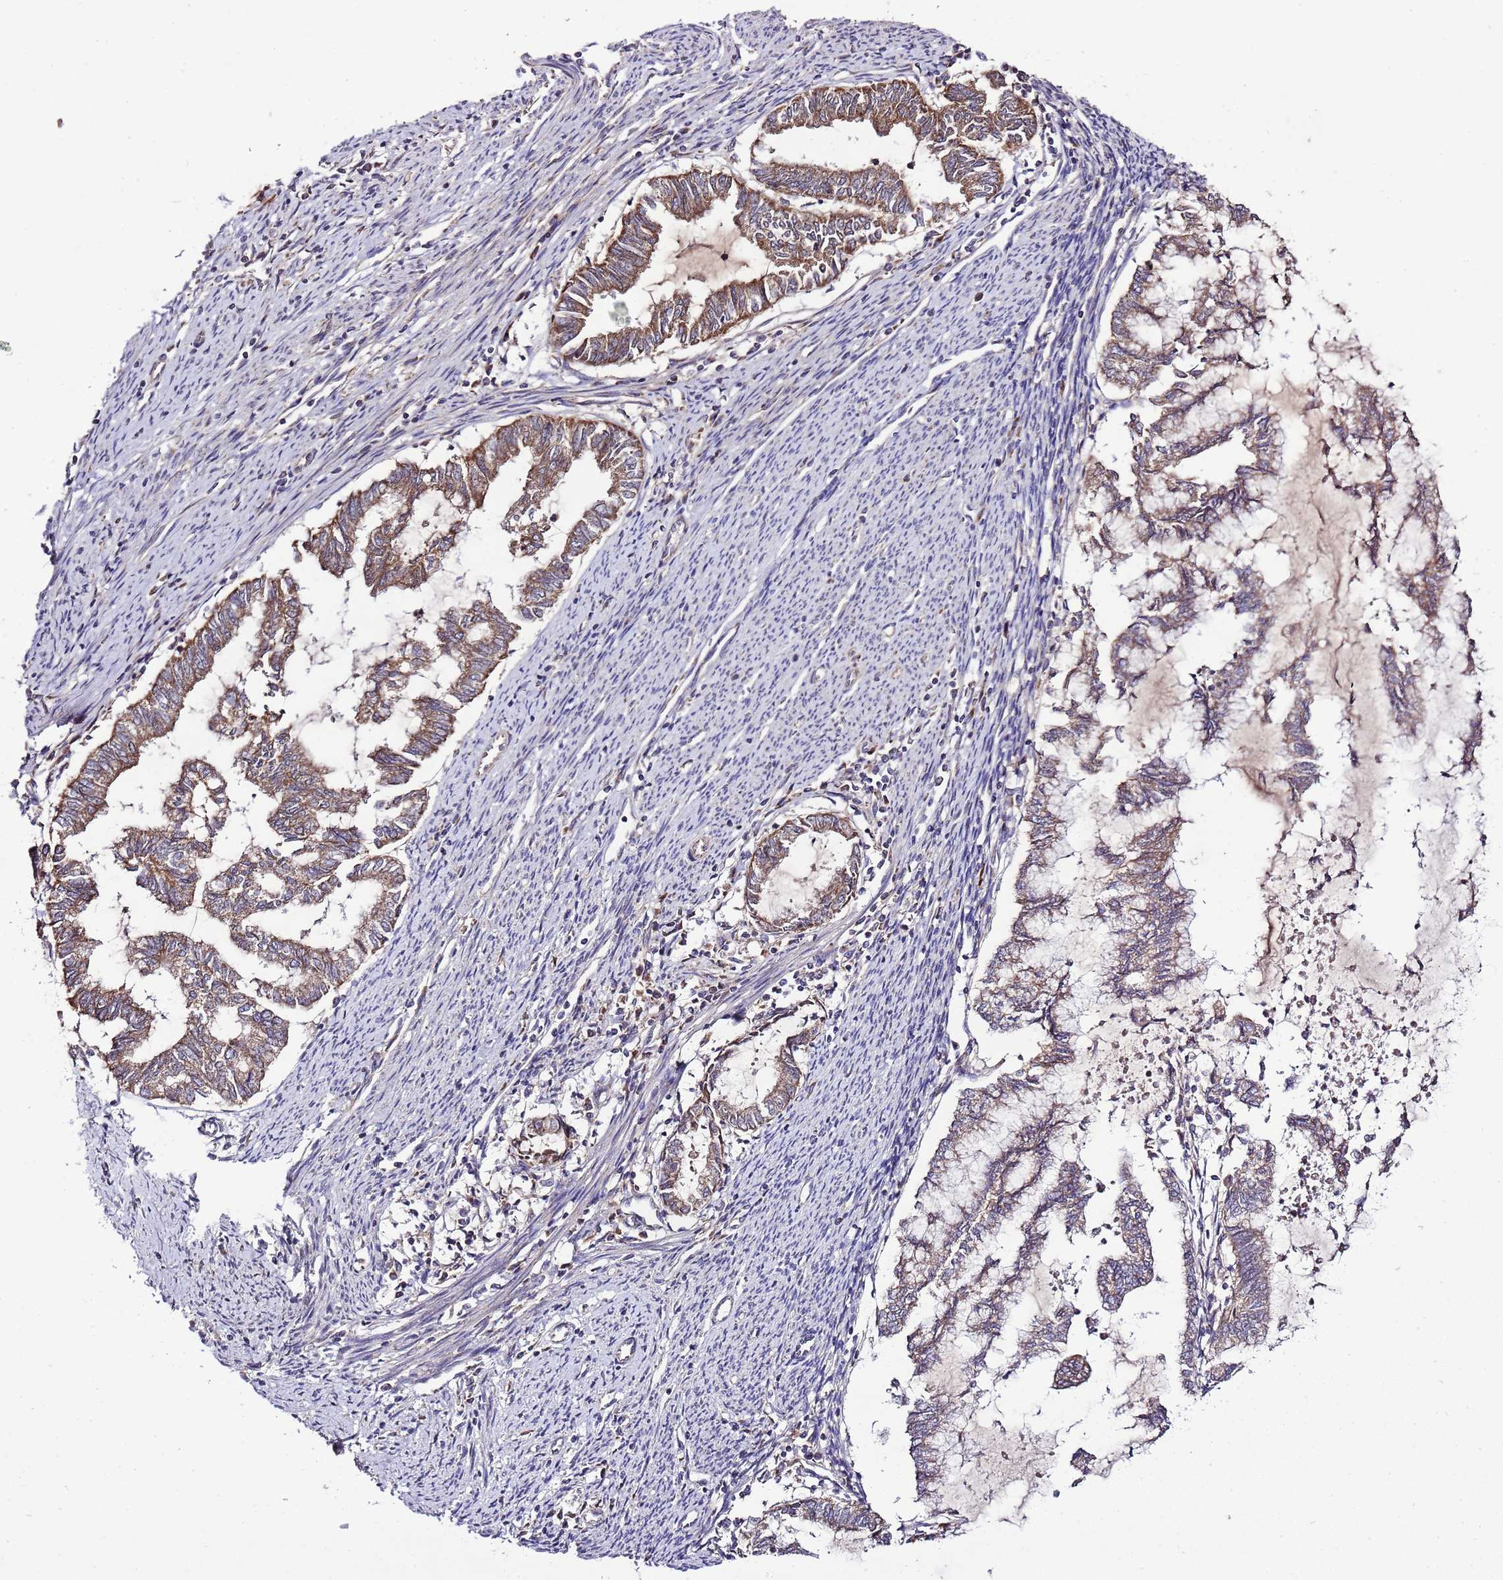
{"staining": {"intensity": "moderate", "quantity": "25%-75%", "location": "cytoplasmic/membranous"}, "tissue": "endometrial cancer", "cell_type": "Tumor cells", "image_type": "cancer", "snomed": [{"axis": "morphology", "description": "Adenocarcinoma, NOS"}, {"axis": "topography", "description": "Endometrium"}], "caption": "The micrograph displays a brown stain indicating the presence of a protein in the cytoplasmic/membranous of tumor cells in endometrial cancer.", "gene": "MFNG", "patient": {"sex": "female", "age": 79}}